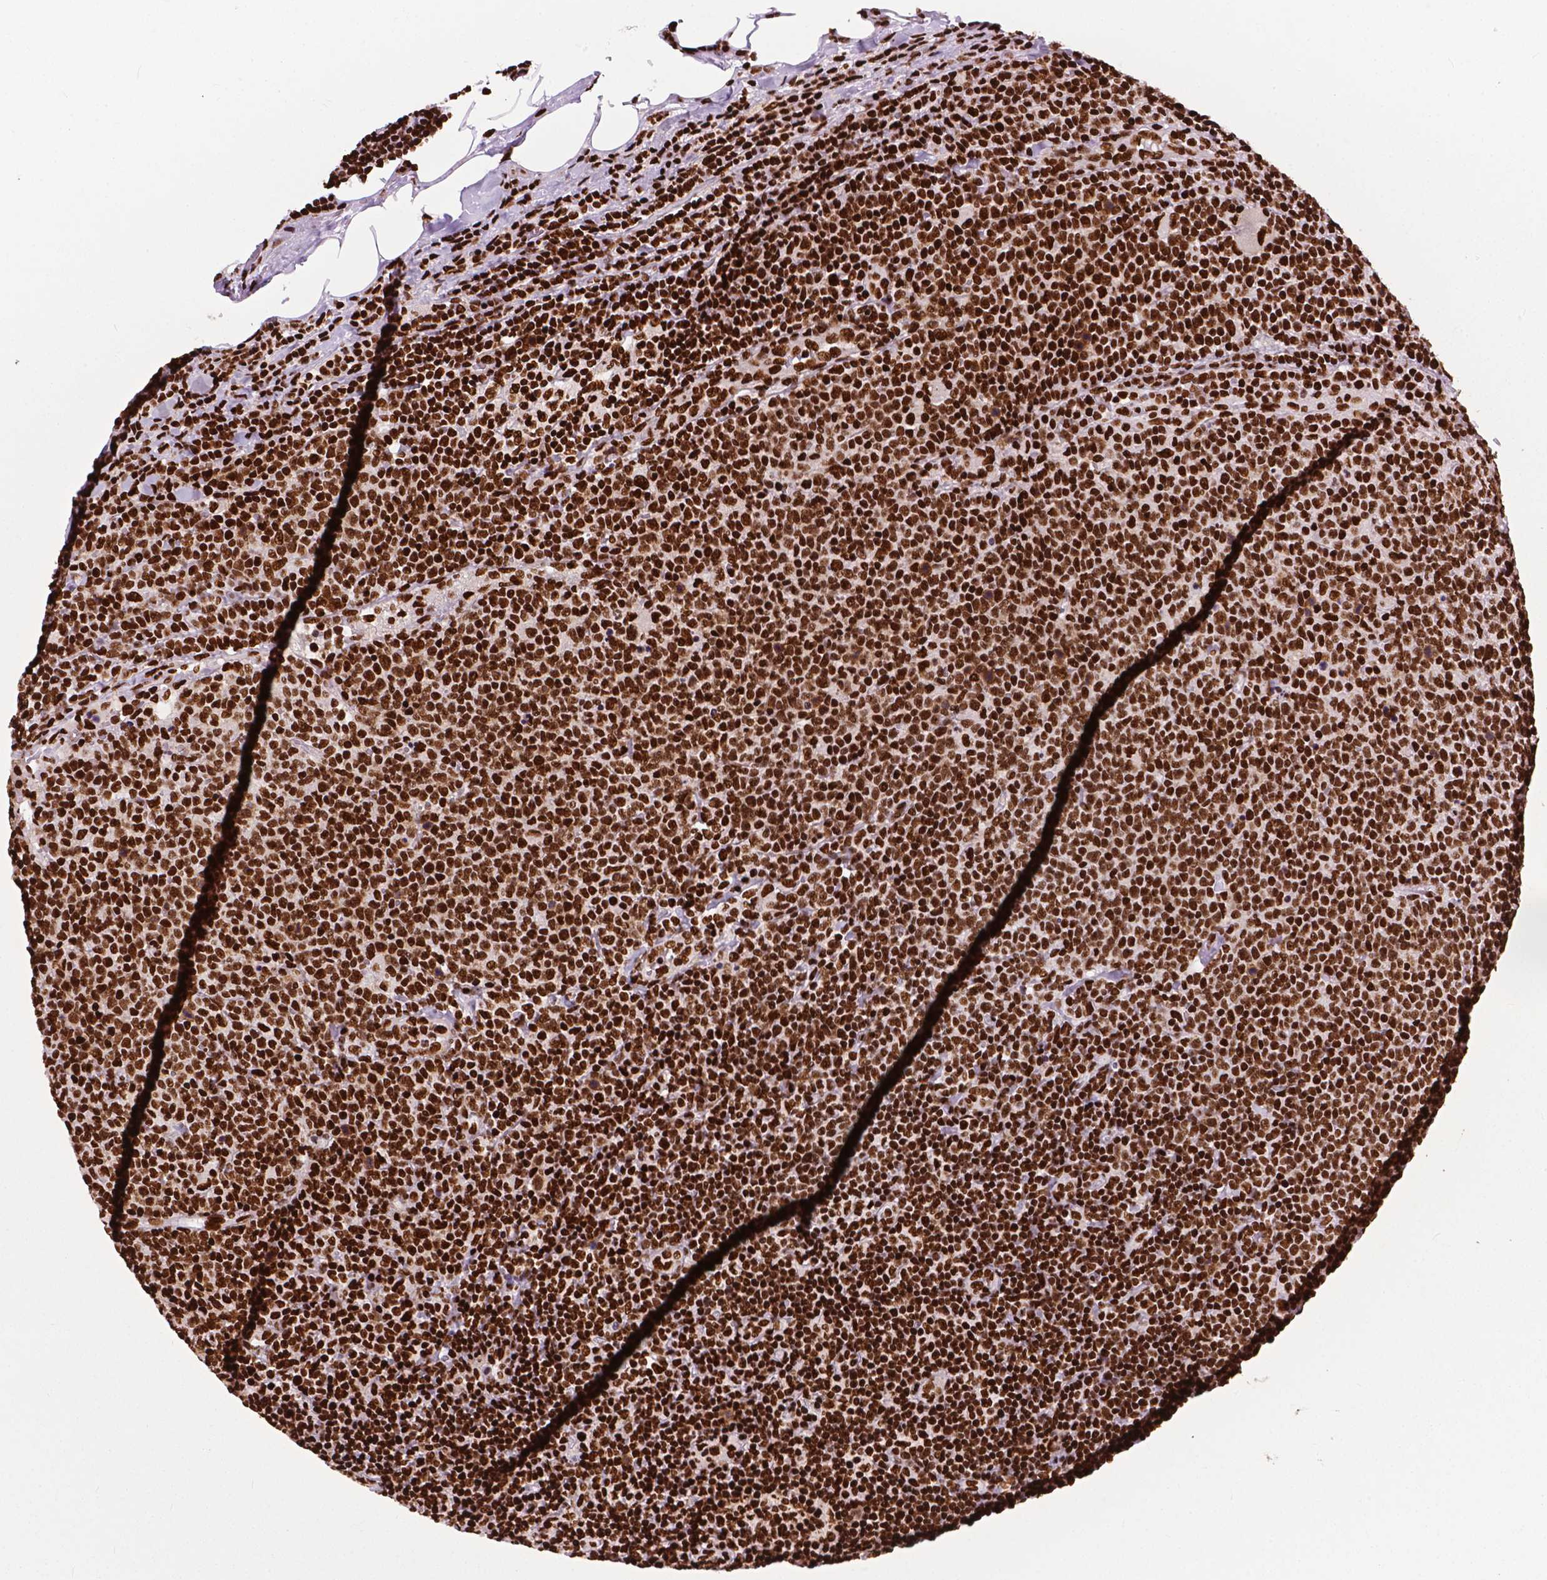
{"staining": {"intensity": "strong", "quantity": ">75%", "location": "nuclear"}, "tissue": "lymphoma", "cell_type": "Tumor cells", "image_type": "cancer", "snomed": [{"axis": "morphology", "description": "Malignant lymphoma, non-Hodgkin's type, High grade"}, {"axis": "topography", "description": "Lymph node"}], "caption": "This micrograph shows immunohistochemistry (IHC) staining of human malignant lymphoma, non-Hodgkin's type (high-grade), with high strong nuclear staining in about >75% of tumor cells.", "gene": "SMIM5", "patient": {"sex": "male", "age": 61}}